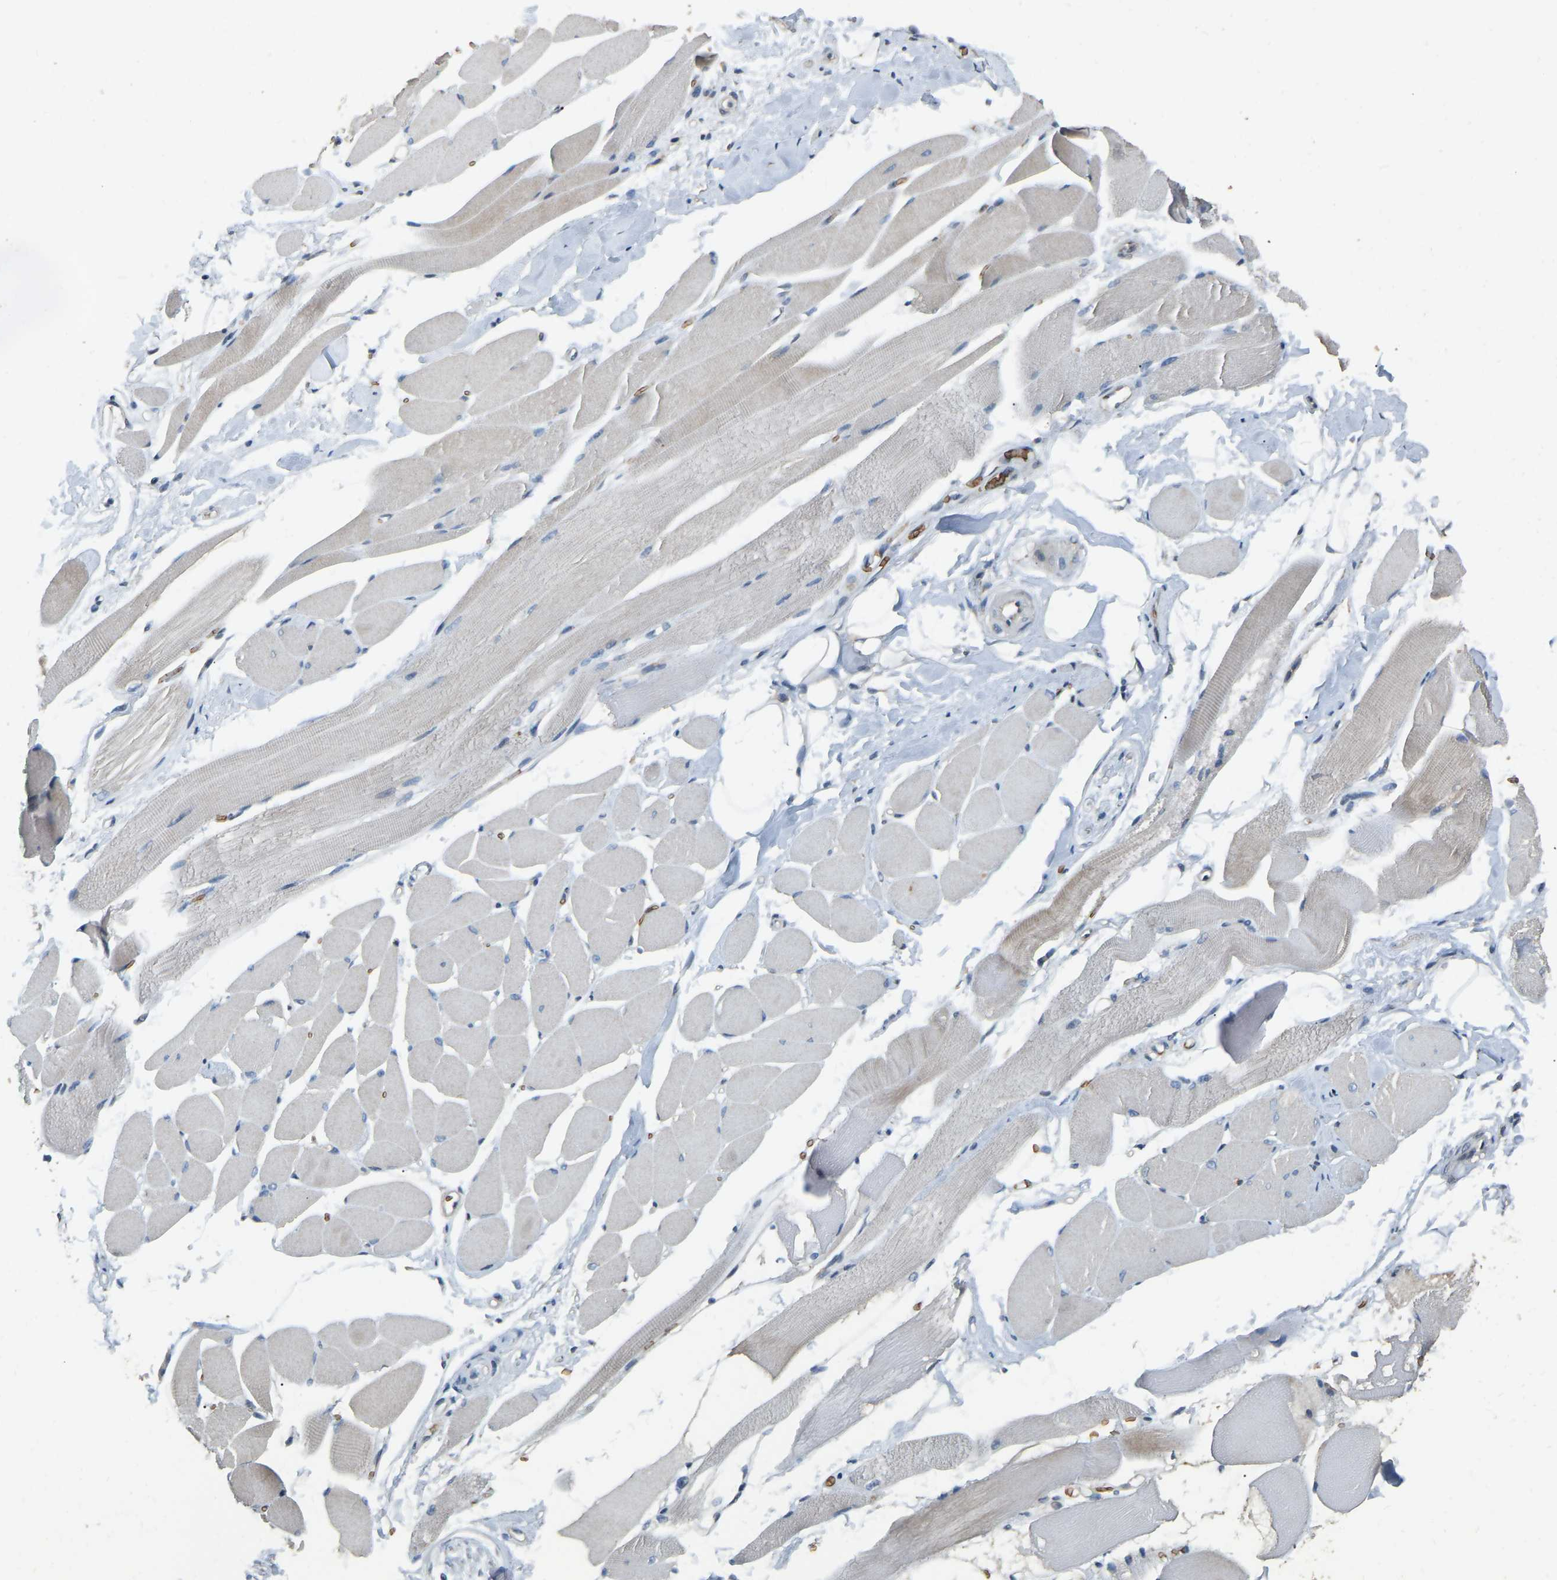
{"staining": {"intensity": "weak", "quantity": "<25%", "location": "cytoplasmic/membranous"}, "tissue": "skeletal muscle", "cell_type": "Myocytes", "image_type": "normal", "snomed": [{"axis": "morphology", "description": "Normal tissue, NOS"}, {"axis": "topography", "description": "Skeletal muscle"}, {"axis": "topography", "description": "Peripheral nerve tissue"}], "caption": "Skeletal muscle stained for a protein using immunohistochemistry demonstrates no expression myocytes.", "gene": "CFAP298", "patient": {"sex": "female", "age": 84}}